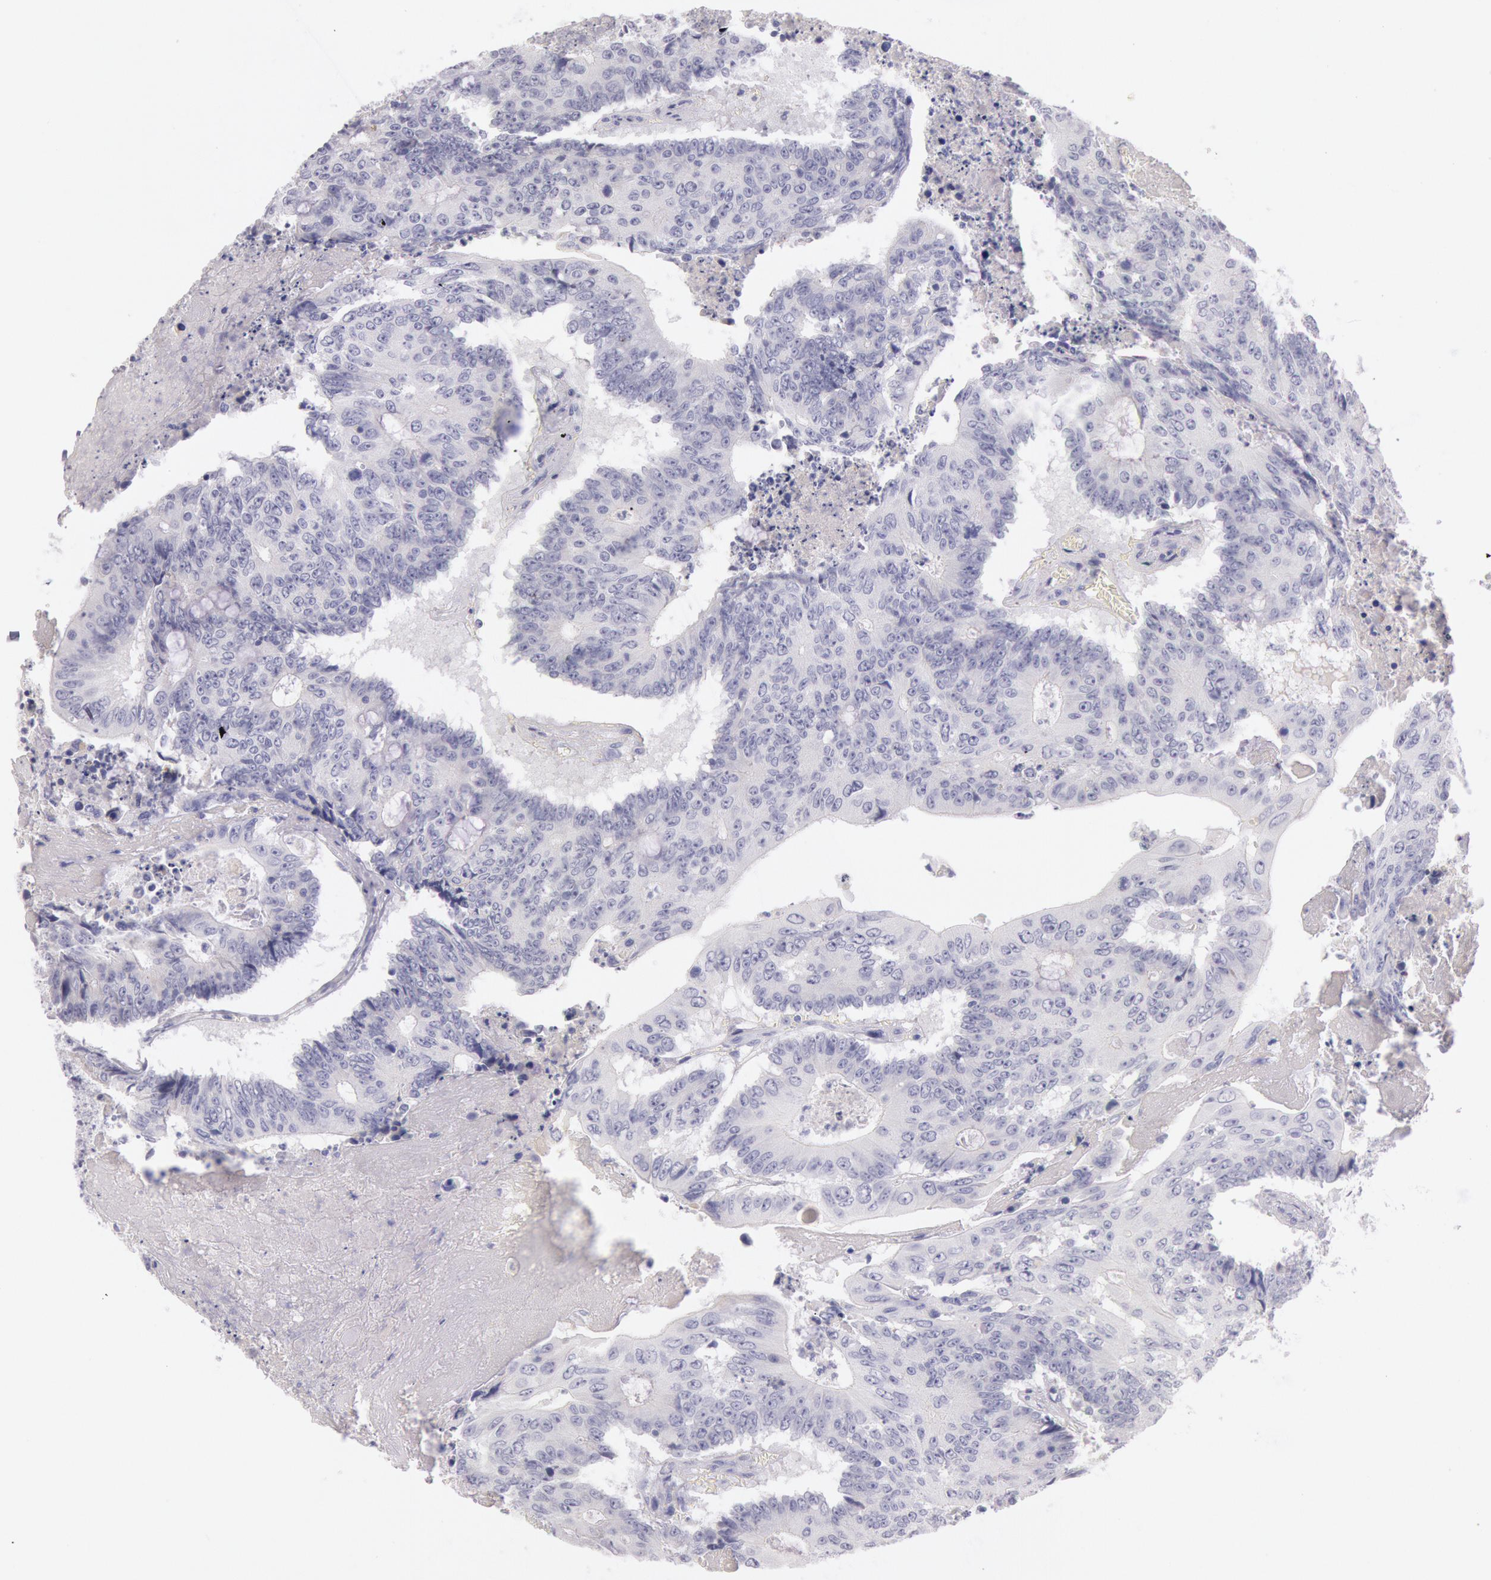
{"staining": {"intensity": "negative", "quantity": "none", "location": "none"}, "tissue": "colorectal cancer", "cell_type": "Tumor cells", "image_type": "cancer", "snomed": [{"axis": "morphology", "description": "Adenocarcinoma, NOS"}, {"axis": "topography", "description": "Colon"}], "caption": "IHC histopathology image of colorectal cancer stained for a protein (brown), which displays no expression in tumor cells.", "gene": "EGFR", "patient": {"sex": "male", "age": 65}}